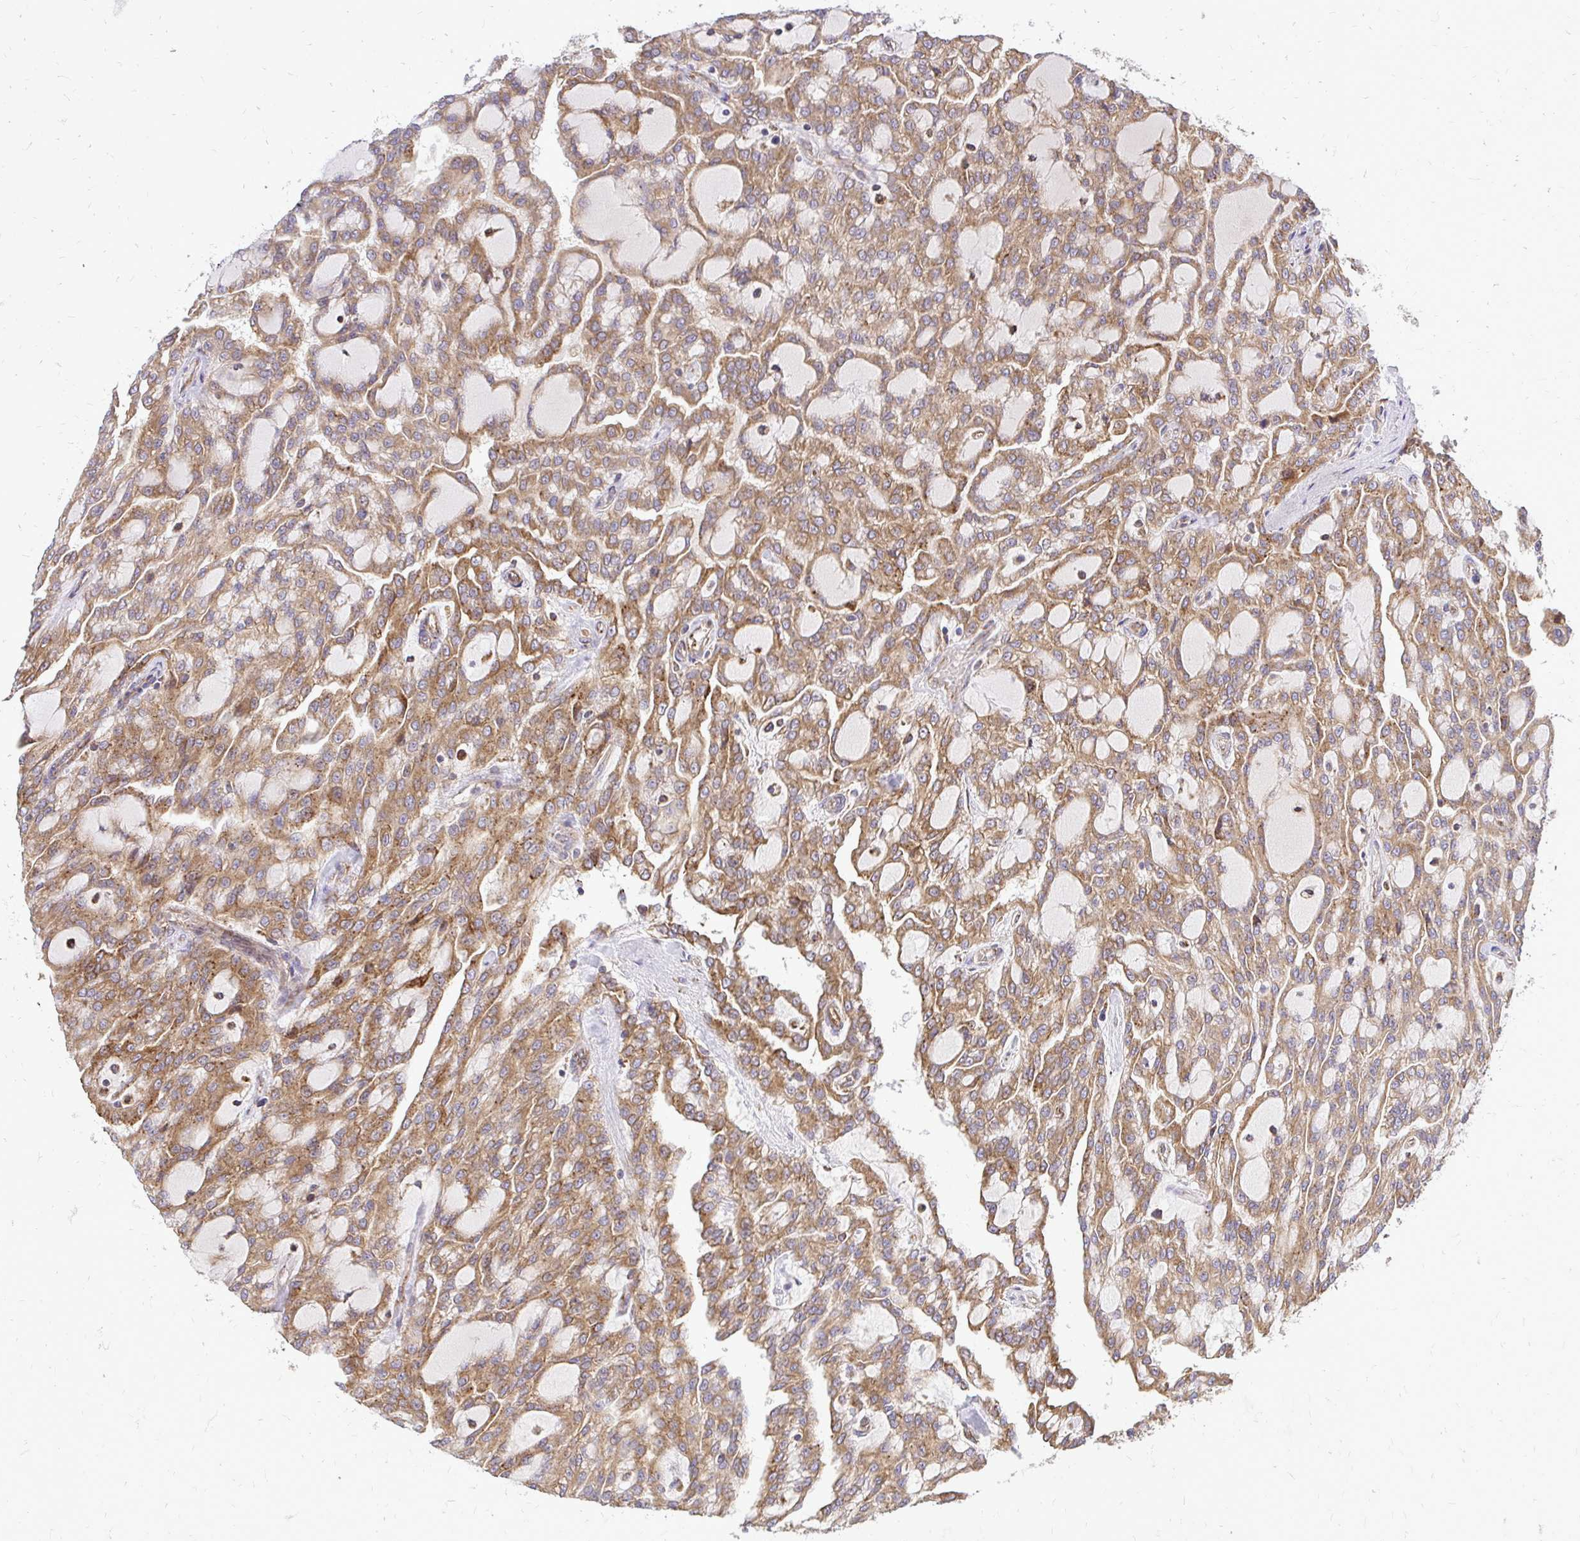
{"staining": {"intensity": "moderate", "quantity": ">75%", "location": "cytoplasmic/membranous"}, "tissue": "renal cancer", "cell_type": "Tumor cells", "image_type": "cancer", "snomed": [{"axis": "morphology", "description": "Adenocarcinoma, NOS"}, {"axis": "topography", "description": "Kidney"}], "caption": "Renal cancer stained with DAB immunohistochemistry demonstrates medium levels of moderate cytoplasmic/membranous positivity in approximately >75% of tumor cells.", "gene": "NAALAD2", "patient": {"sex": "male", "age": 63}}